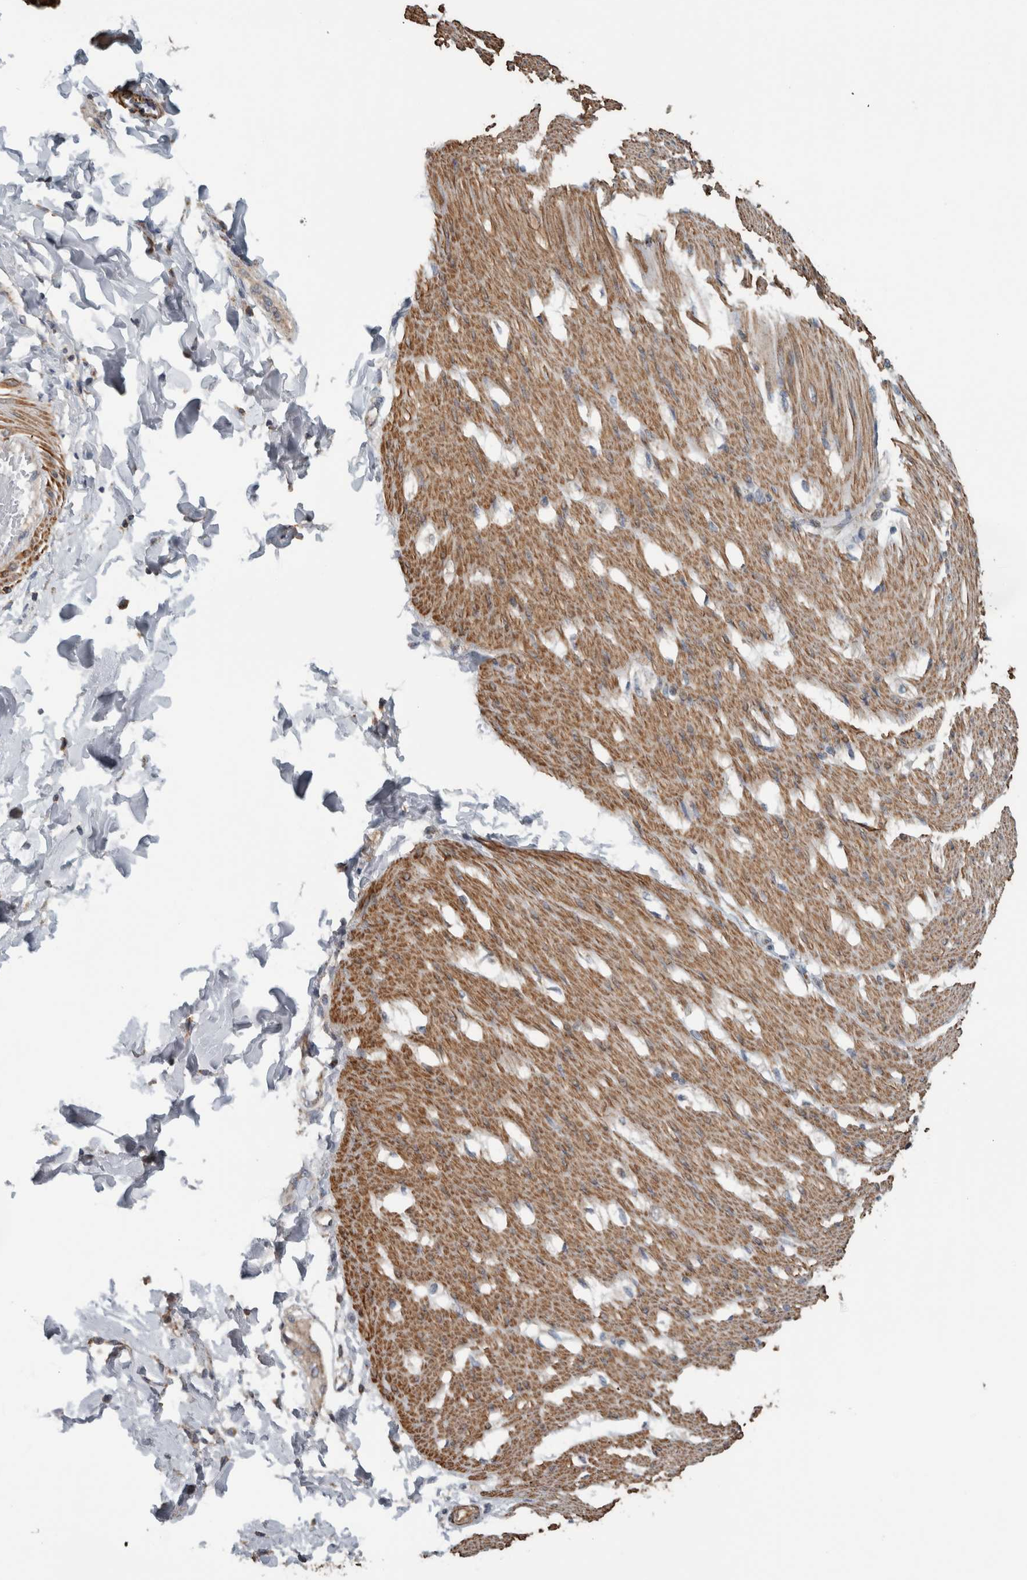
{"staining": {"intensity": "moderate", "quantity": ">75%", "location": "cytoplasmic/membranous"}, "tissue": "smooth muscle", "cell_type": "Smooth muscle cells", "image_type": "normal", "snomed": [{"axis": "morphology", "description": "Normal tissue, NOS"}, {"axis": "morphology", "description": "Adenocarcinoma, NOS"}, {"axis": "topography", "description": "Smooth muscle"}, {"axis": "topography", "description": "Colon"}], "caption": "Smooth muscle cells exhibit moderate cytoplasmic/membranous staining in approximately >75% of cells in normal smooth muscle.", "gene": "ARMC1", "patient": {"sex": "male", "age": 14}}